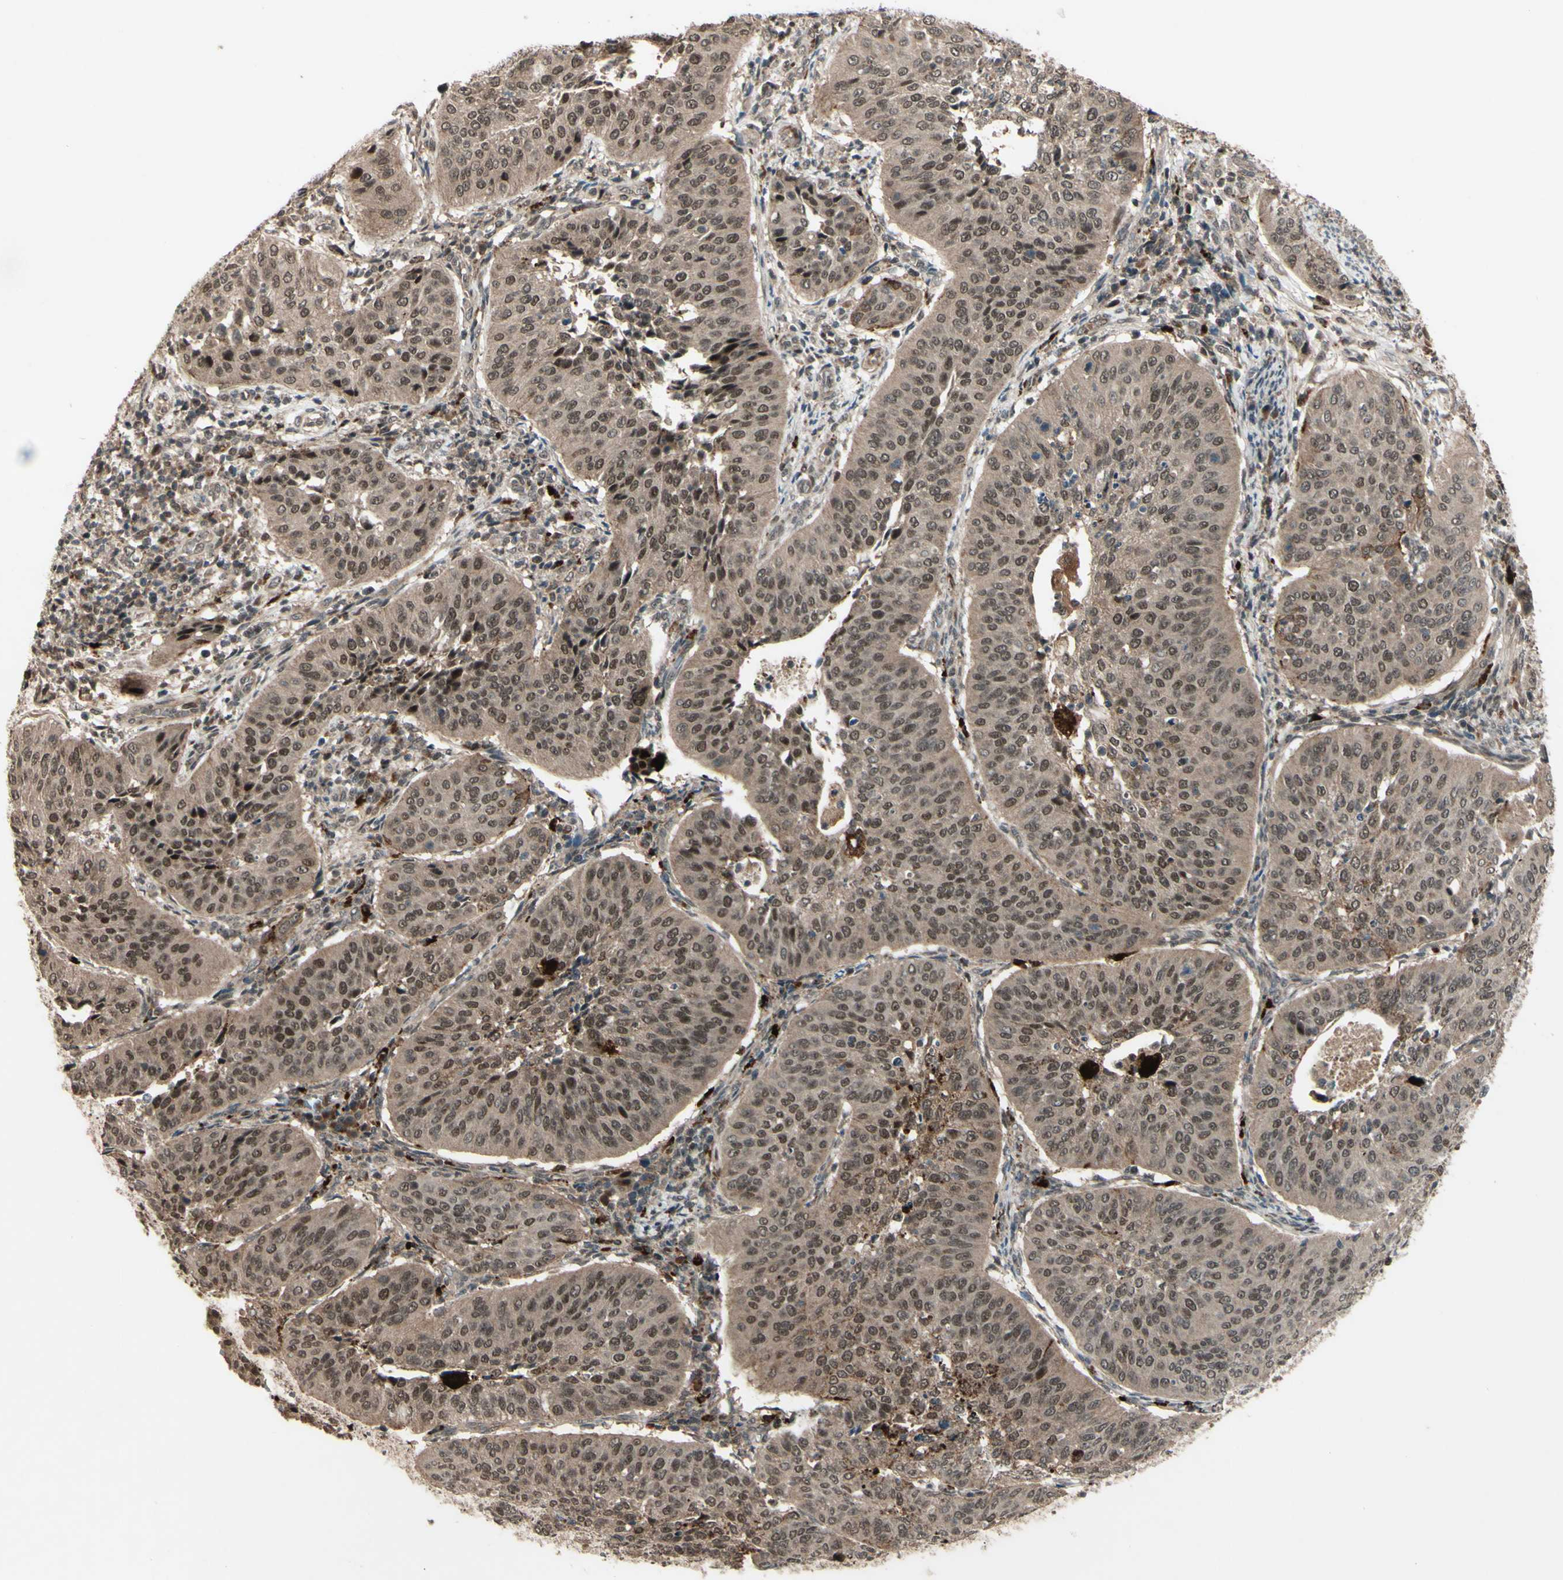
{"staining": {"intensity": "moderate", "quantity": ">75%", "location": "cytoplasmic/membranous,nuclear"}, "tissue": "cervical cancer", "cell_type": "Tumor cells", "image_type": "cancer", "snomed": [{"axis": "morphology", "description": "Normal tissue, NOS"}, {"axis": "morphology", "description": "Squamous cell carcinoma, NOS"}, {"axis": "topography", "description": "Cervix"}], "caption": "A medium amount of moderate cytoplasmic/membranous and nuclear expression is seen in about >75% of tumor cells in cervical squamous cell carcinoma tissue. The protein is shown in brown color, while the nuclei are stained blue.", "gene": "MLF2", "patient": {"sex": "female", "age": 39}}